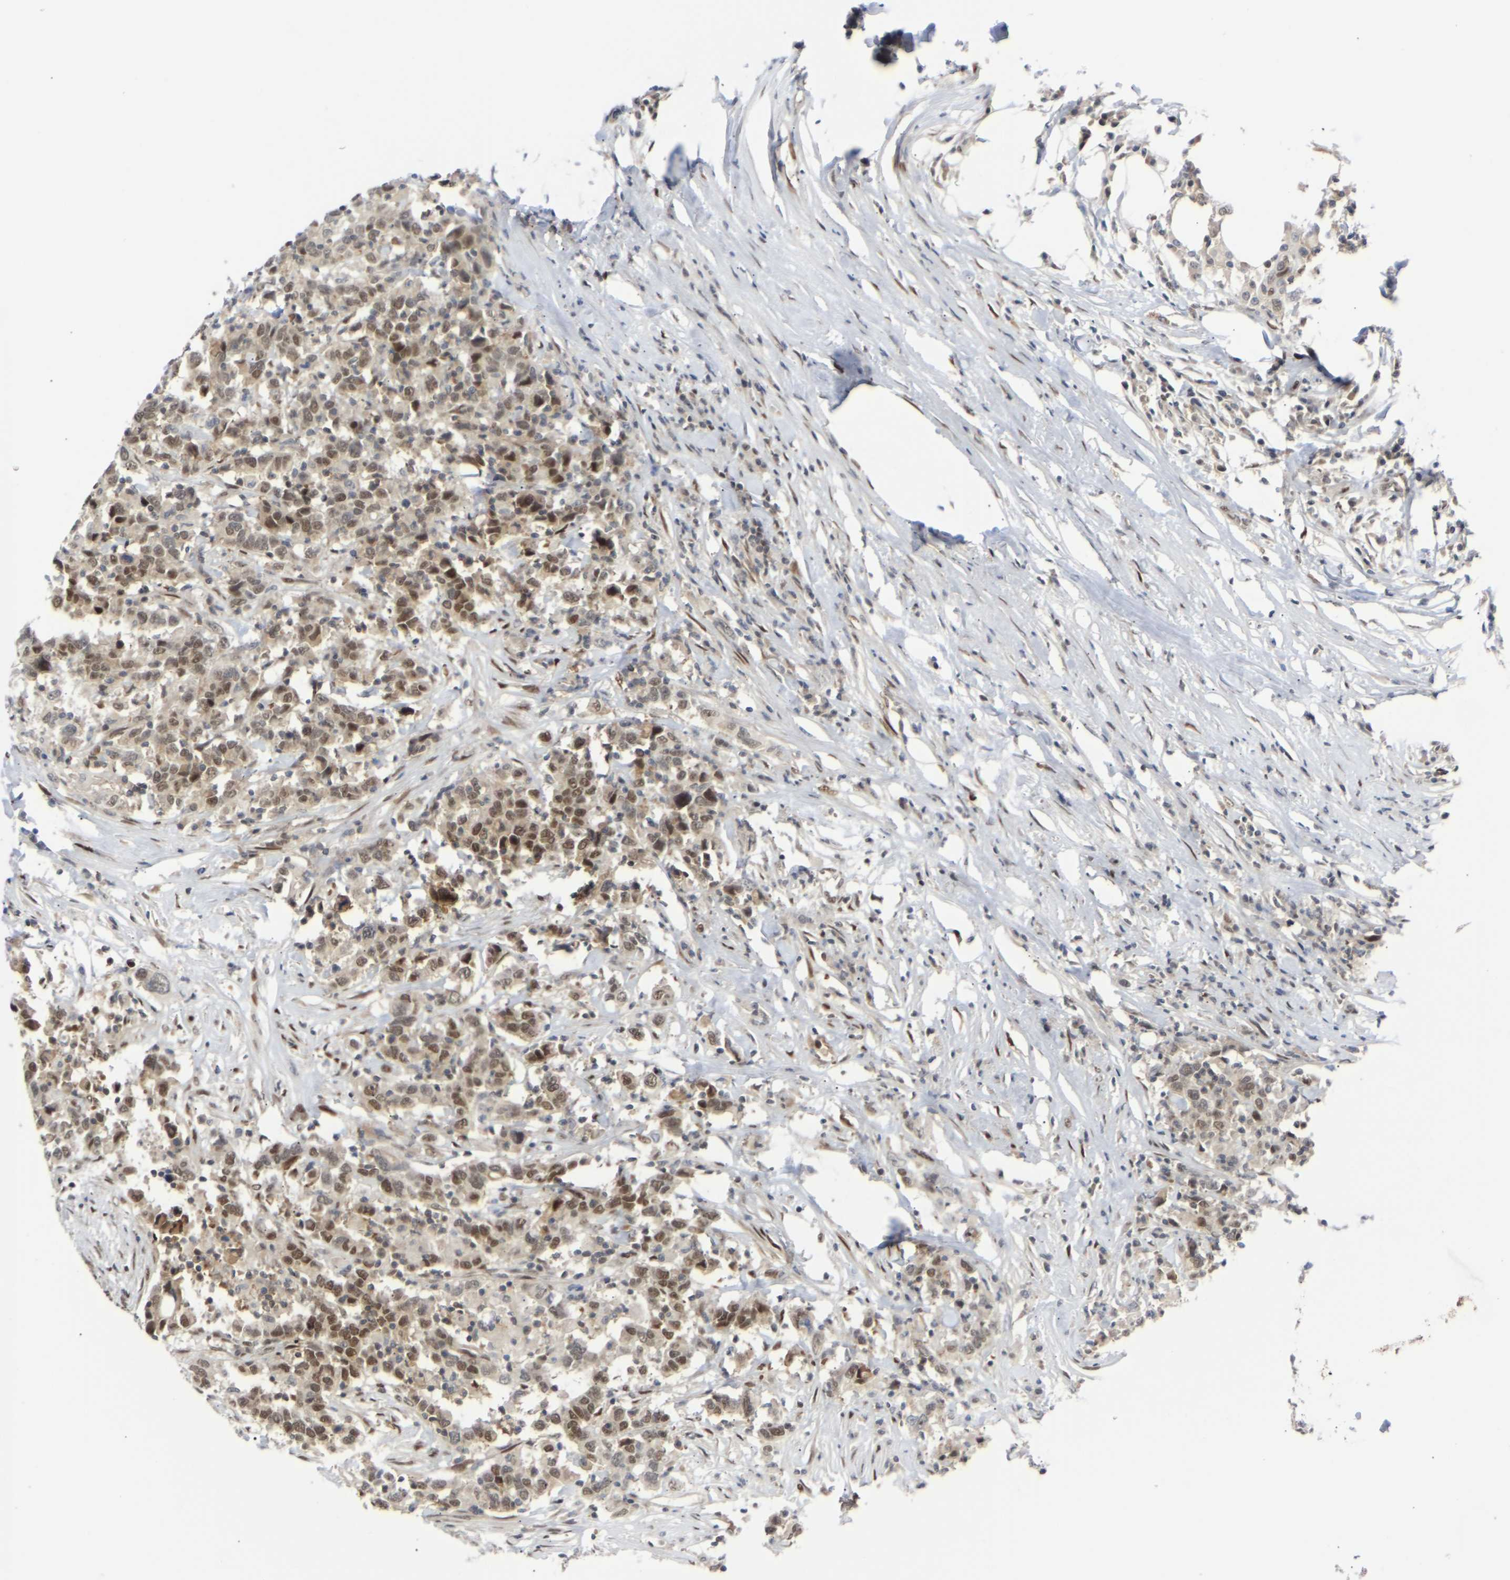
{"staining": {"intensity": "moderate", "quantity": ">75%", "location": "nuclear"}, "tissue": "urothelial cancer", "cell_type": "Tumor cells", "image_type": "cancer", "snomed": [{"axis": "morphology", "description": "Urothelial carcinoma, High grade"}, {"axis": "topography", "description": "Urinary bladder"}], "caption": "Immunohistochemical staining of urothelial carcinoma (high-grade) displays medium levels of moderate nuclear protein staining in about >75% of tumor cells. Ihc stains the protein in brown and the nuclei are stained blue.", "gene": "SSBP2", "patient": {"sex": "male", "age": 61}}